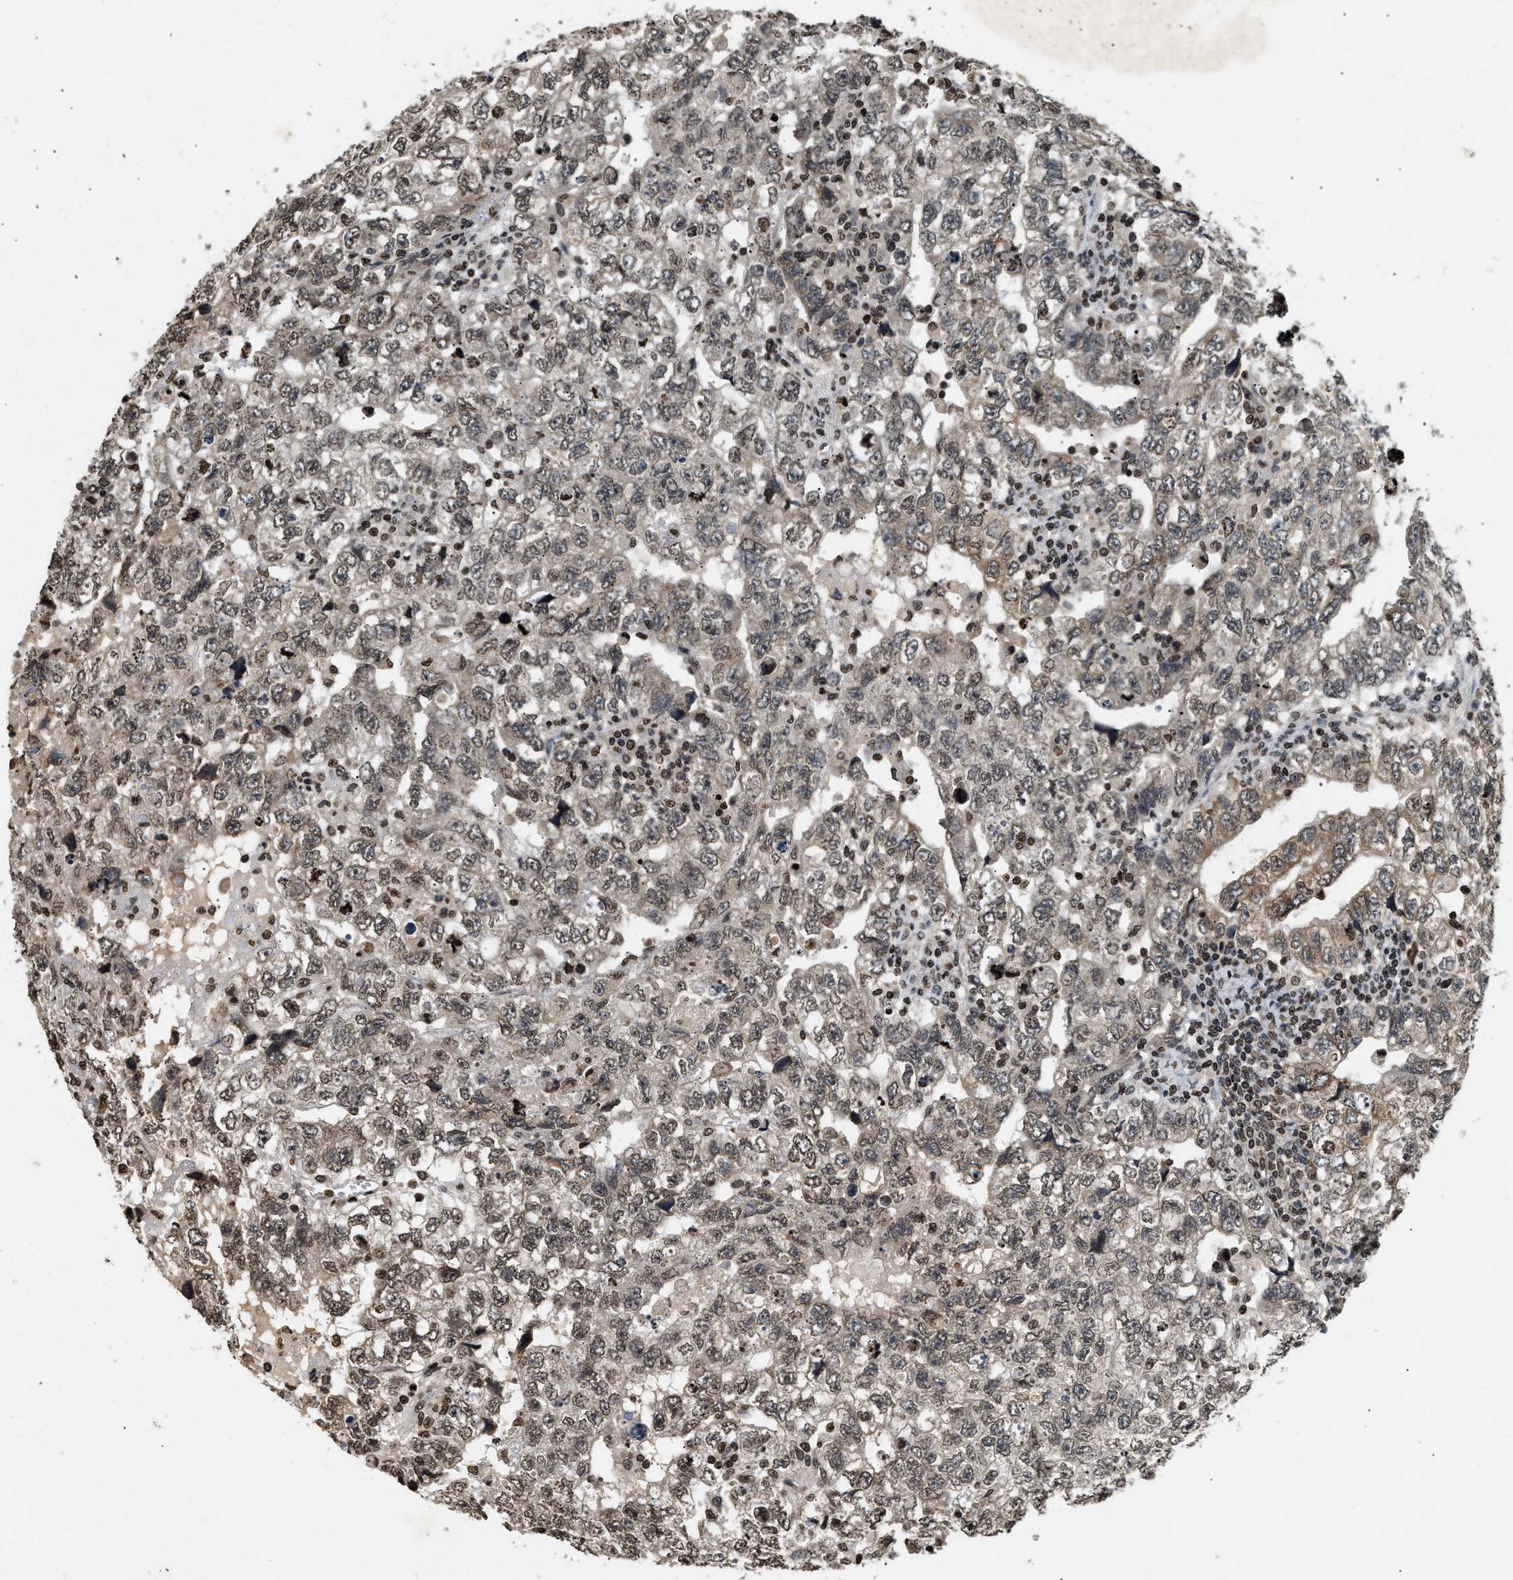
{"staining": {"intensity": "weak", "quantity": ">75%", "location": "cytoplasmic/membranous,nuclear"}, "tissue": "testis cancer", "cell_type": "Tumor cells", "image_type": "cancer", "snomed": [{"axis": "morphology", "description": "Carcinoma, Embryonal, NOS"}, {"axis": "topography", "description": "Testis"}], "caption": "This image displays immunohistochemistry (IHC) staining of embryonal carcinoma (testis), with low weak cytoplasmic/membranous and nuclear staining in about >75% of tumor cells.", "gene": "DNASE1L3", "patient": {"sex": "male", "age": 36}}